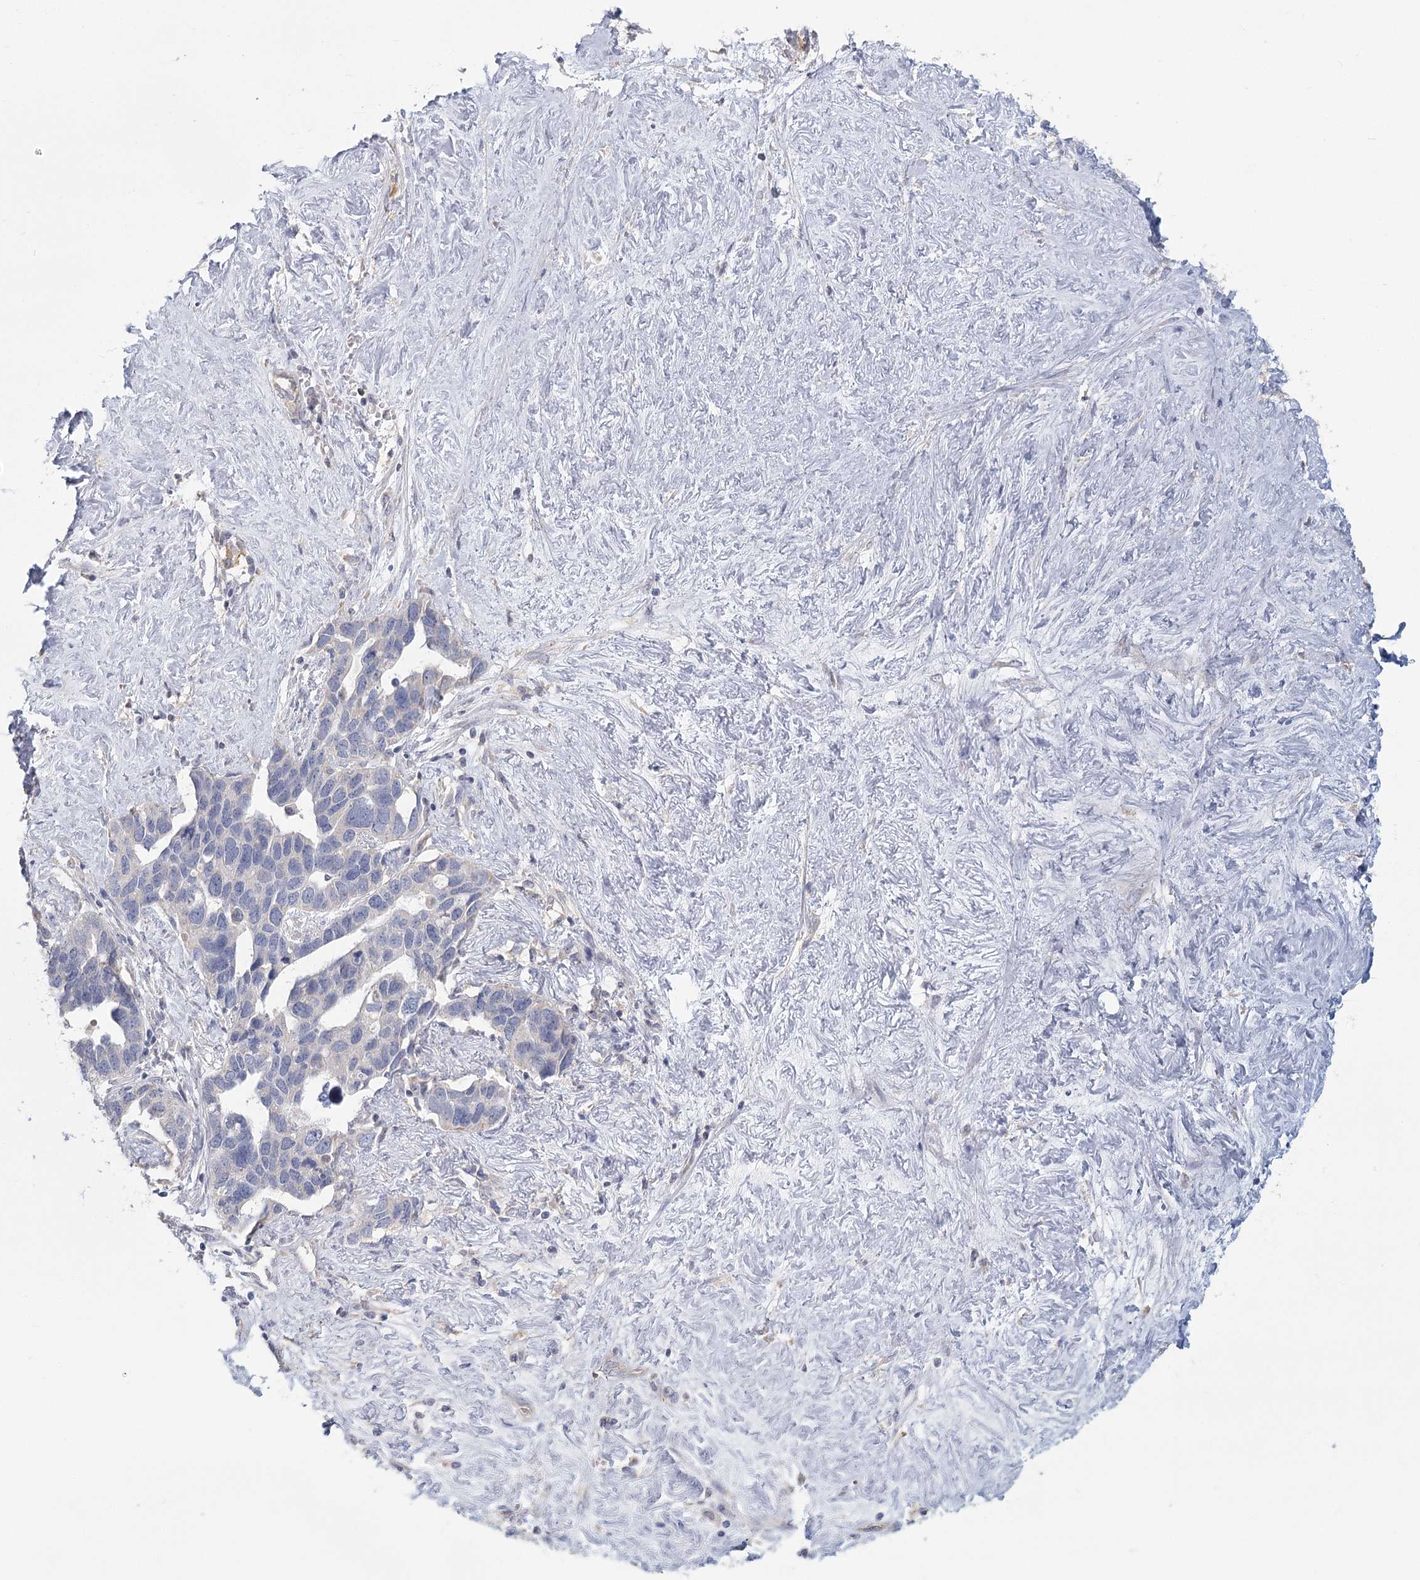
{"staining": {"intensity": "negative", "quantity": "none", "location": "none"}, "tissue": "ovarian cancer", "cell_type": "Tumor cells", "image_type": "cancer", "snomed": [{"axis": "morphology", "description": "Cystadenocarcinoma, serous, NOS"}, {"axis": "topography", "description": "Ovary"}], "caption": "Human serous cystadenocarcinoma (ovarian) stained for a protein using IHC demonstrates no expression in tumor cells.", "gene": "CNTLN", "patient": {"sex": "female", "age": 54}}